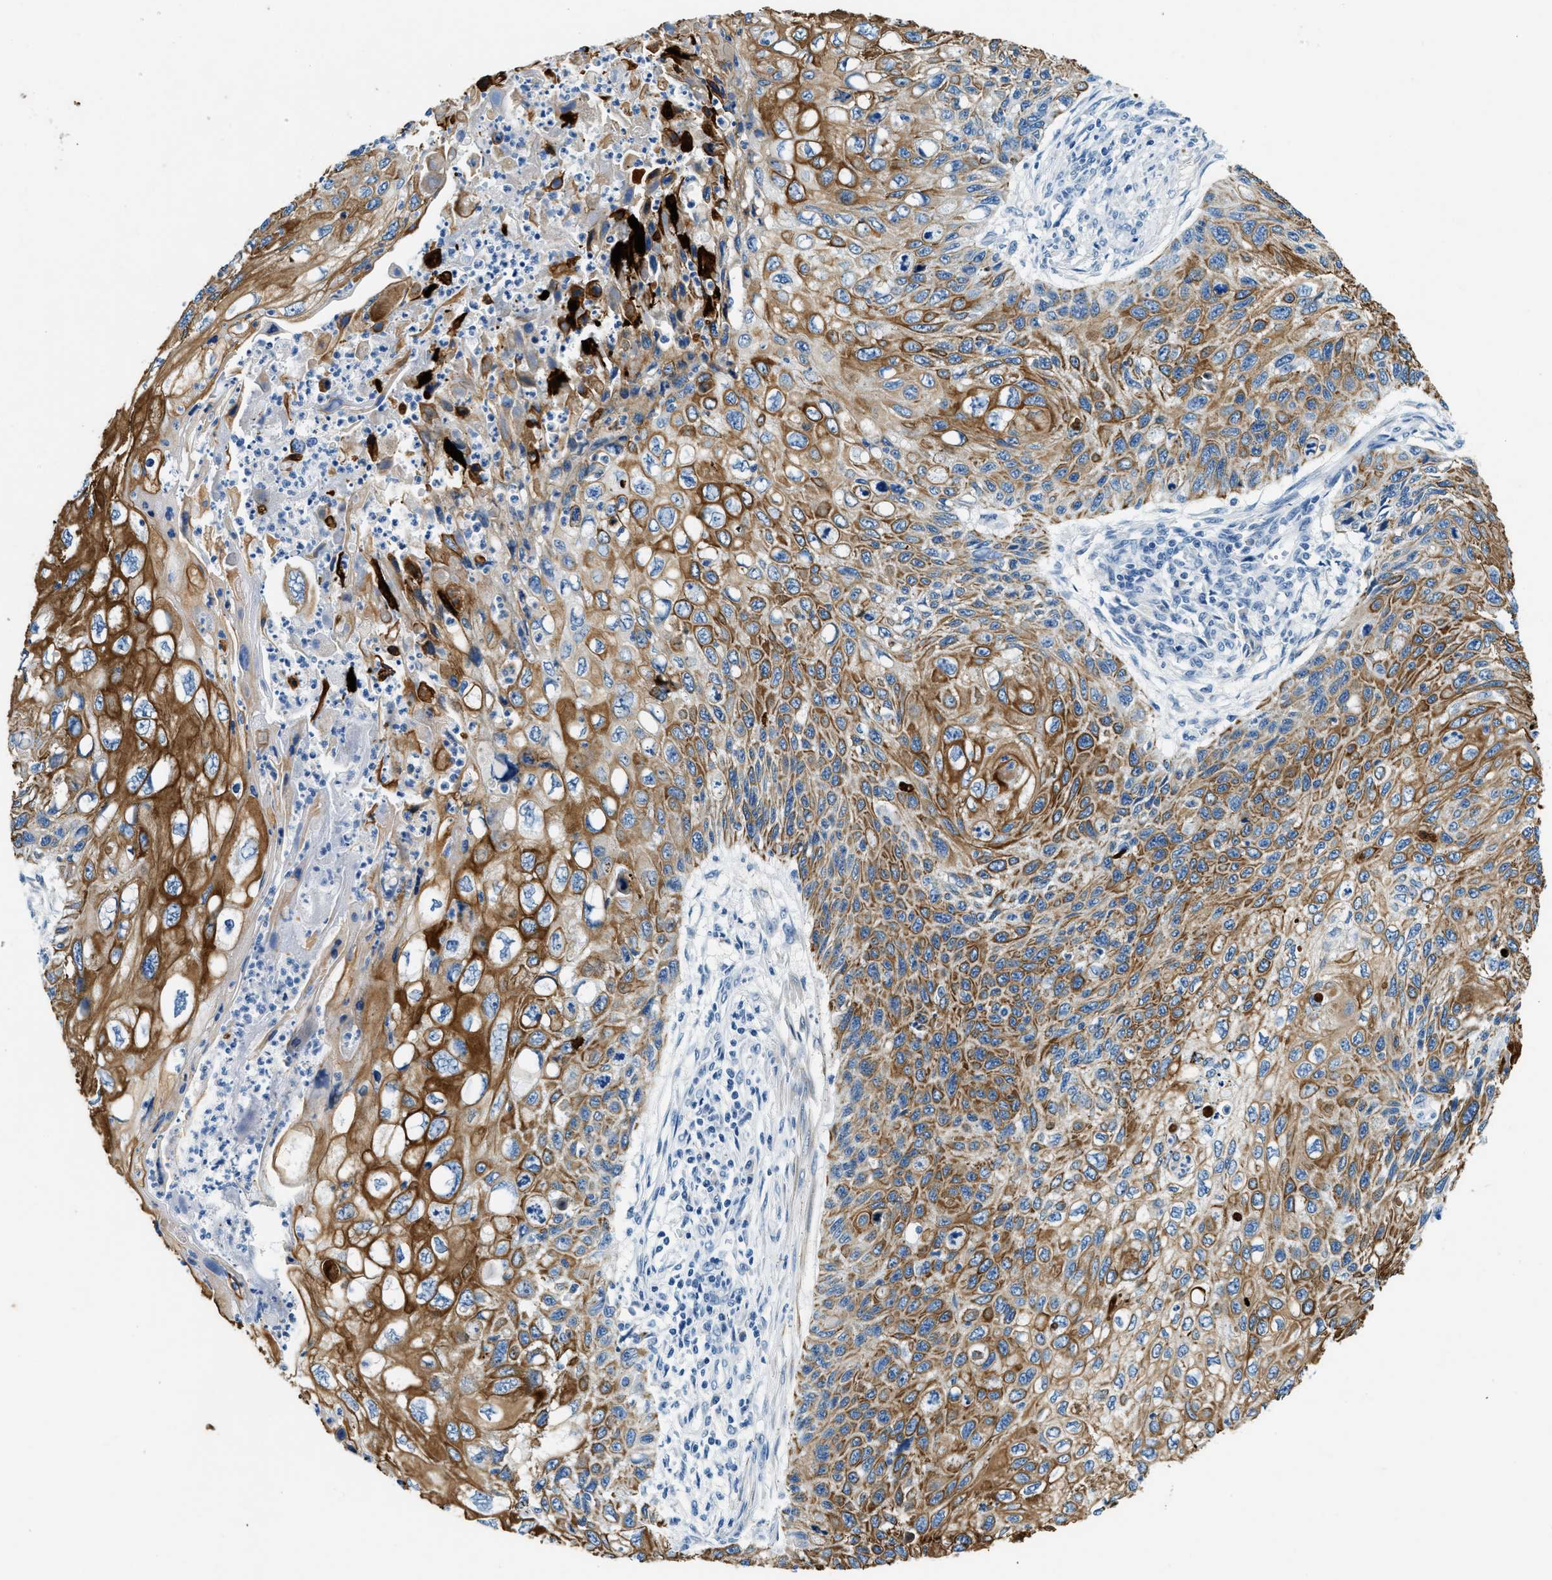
{"staining": {"intensity": "moderate", "quantity": ">75%", "location": "cytoplasmic/membranous"}, "tissue": "cervical cancer", "cell_type": "Tumor cells", "image_type": "cancer", "snomed": [{"axis": "morphology", "description": "Squamous cell carcinoma, NOS"}, {"axis": "topography", "description": "Cervix"}], "caption": "High-magnification brightfield microscopy of cervical cancer stained with DAB (3,3'-diaminobenzidine) (brown) and counterstained with hematoxylin (blue). tumor cells exhibit moderate cytoplasmic/membranous positivity is seen in approximately>75% of cells.", "gene": "CFAP20", "patient": {"sex": "female", "age": 70}}